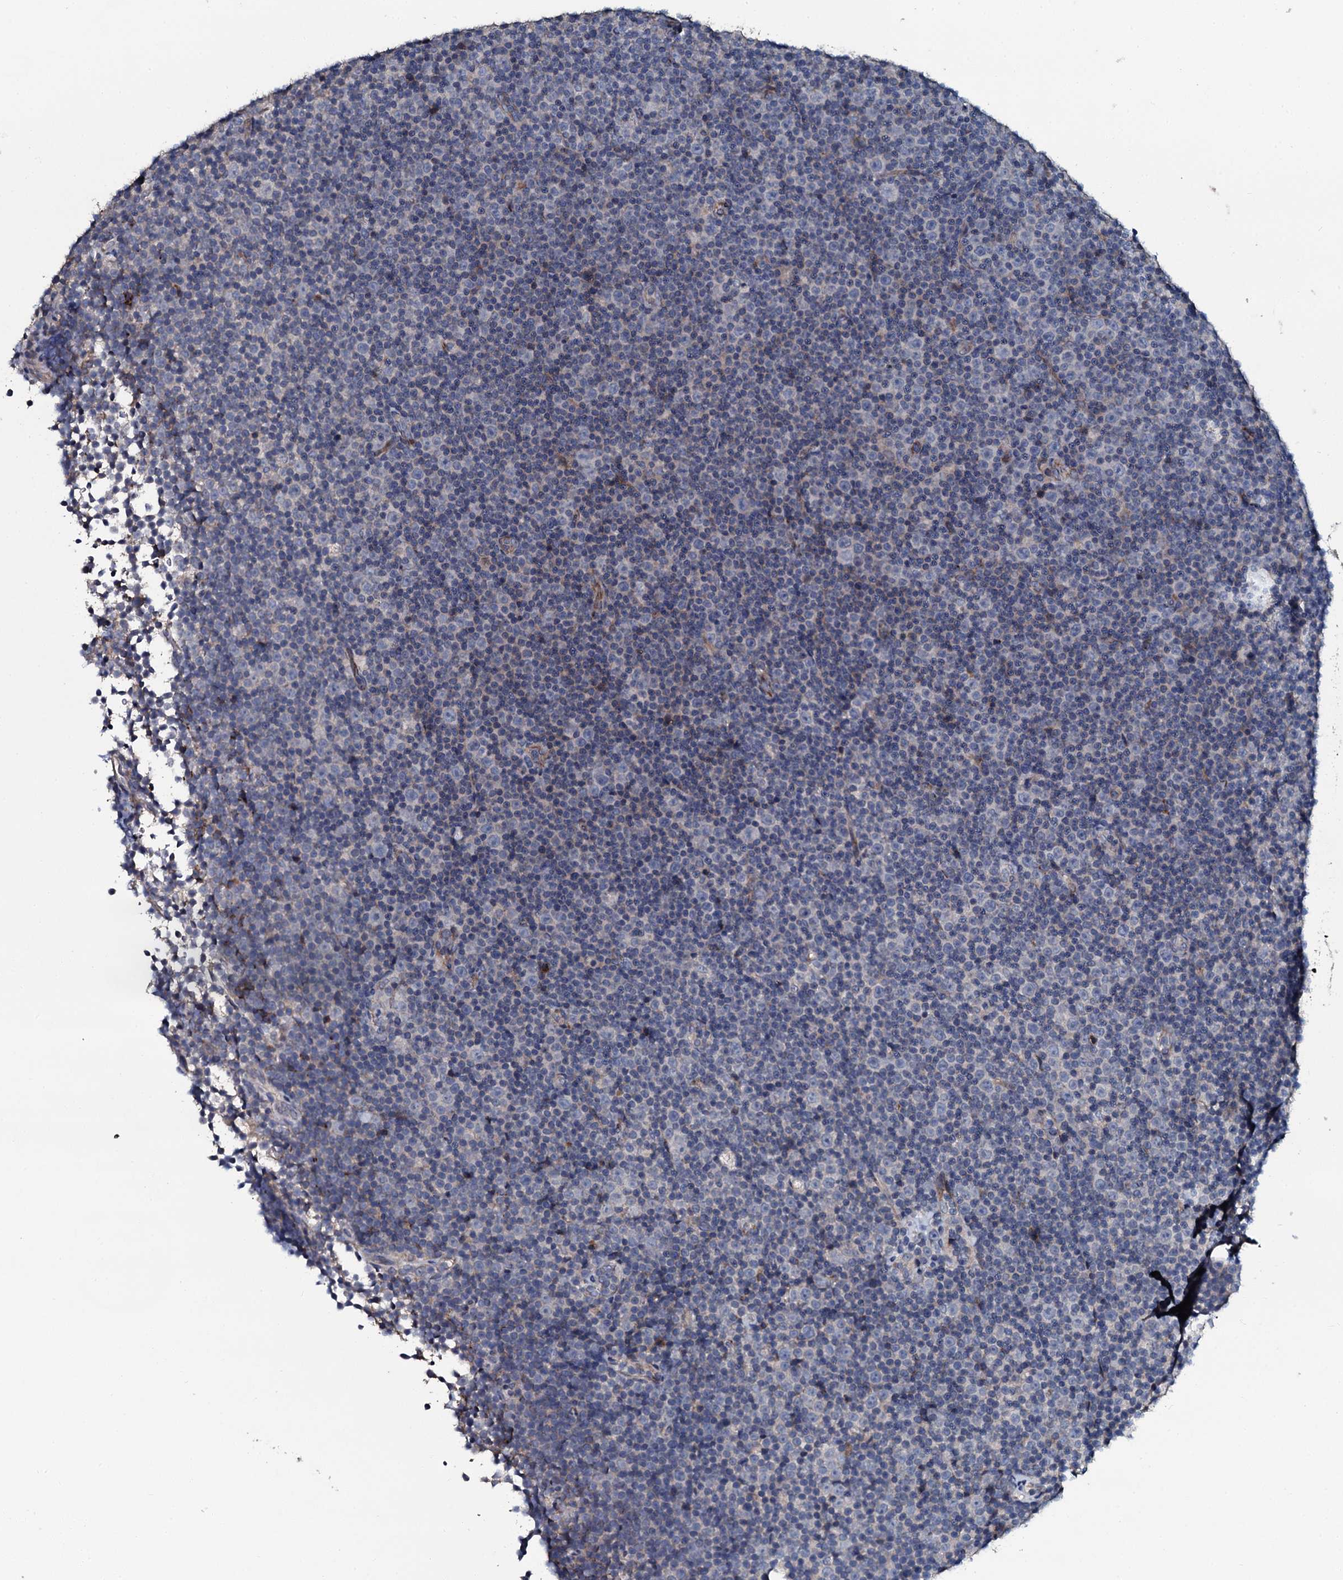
{"staining": {"intensity": "negative", "quantity": "none", "location": "none"}, "tissue": "lymphoma", "cell_type": "Tumor cells", "image_type": "cancer", "snomed": [{"axis": "morphology", "description": "Malignant lymphoma, non-Hodgkin's type, Low grade"}, {"axis": "topography", "description": "Lymph node"}], "caption": "IHC image of neoplastic tissue: lymphoma stained with DAB reveals no significant protein expression in tumor cells.", "gene": "IL12B", "patient": {"sex": "female", "age": 67}}